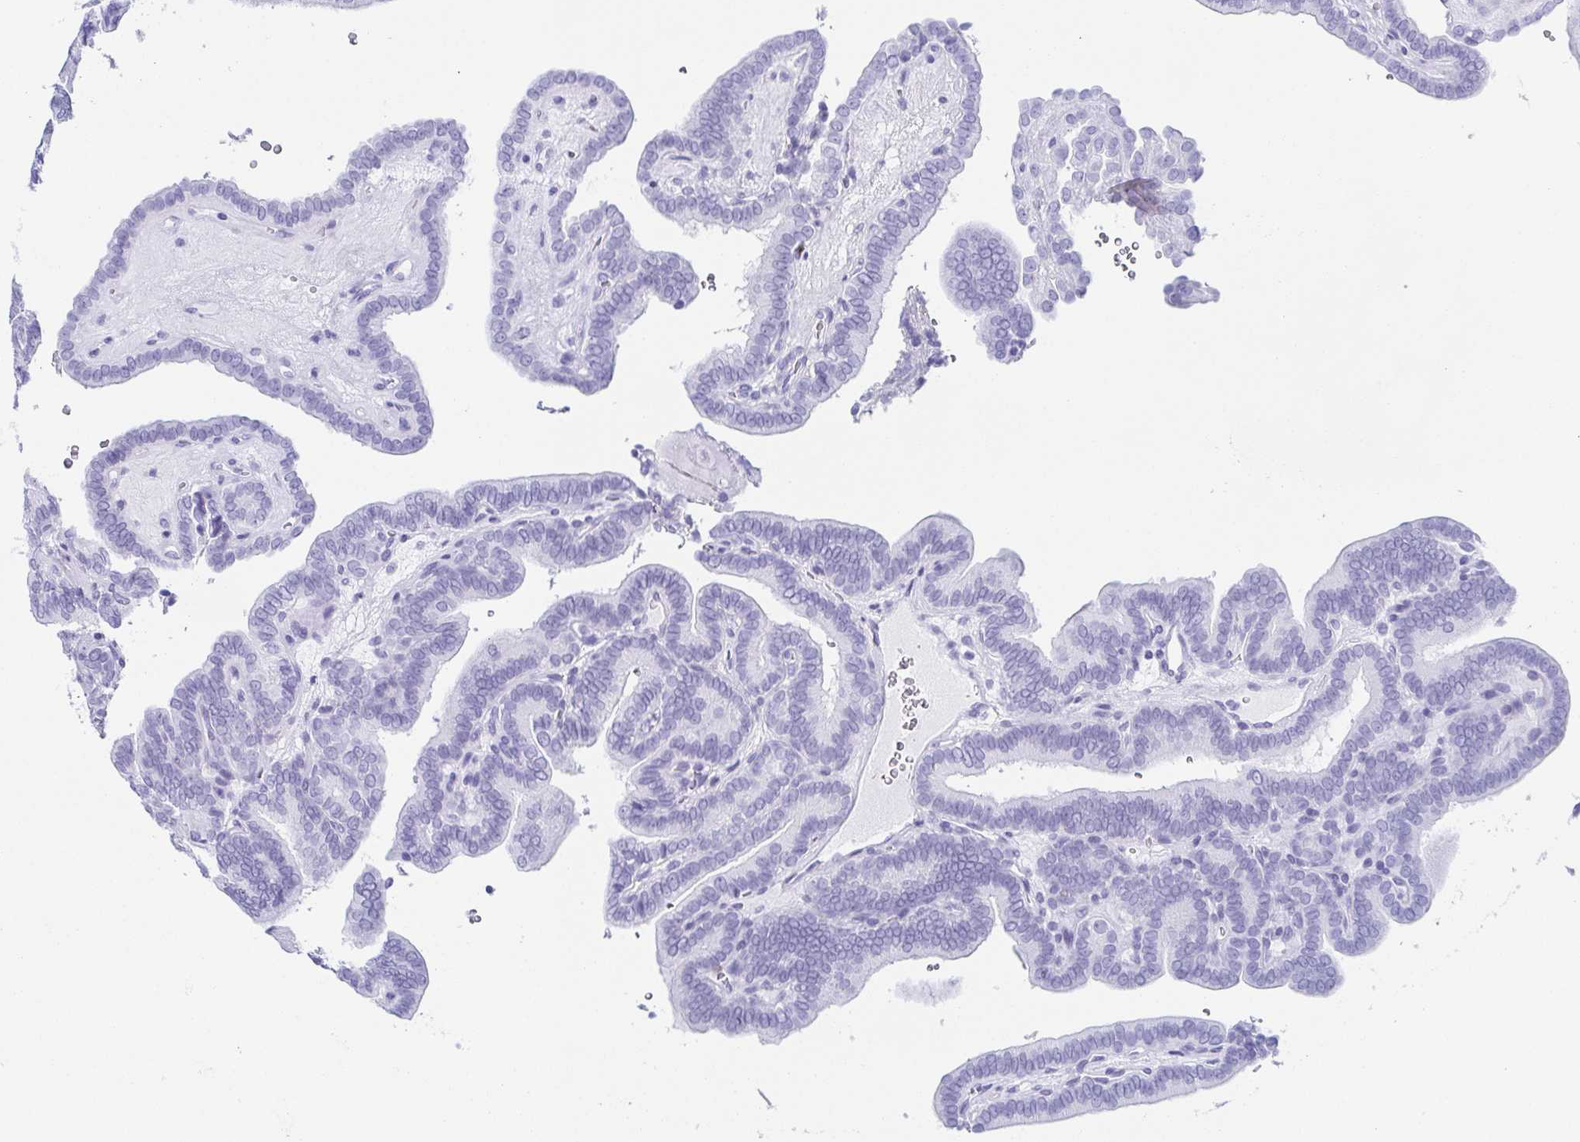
{"staining": {"intensity": "negative", "quantity": "none", "location": "none"}, "tissue": "thyroid cancer", "cell_type": "Tumor cells", "image_type": "cancer", "snomed": [{"axis": "morphology", "description": "Papillary adenocarcinoma, NOS"}, {"axis": "topography", "description": "Thyroid gland"}], "caption": "DAB (3,3'-diaminobenzidine) immunohistochemical staining of human thyroid cancer reveals no significant expression in tumor cells.", "gene": "ZG16B", "patient": {"sex": "female", "age": 21}}